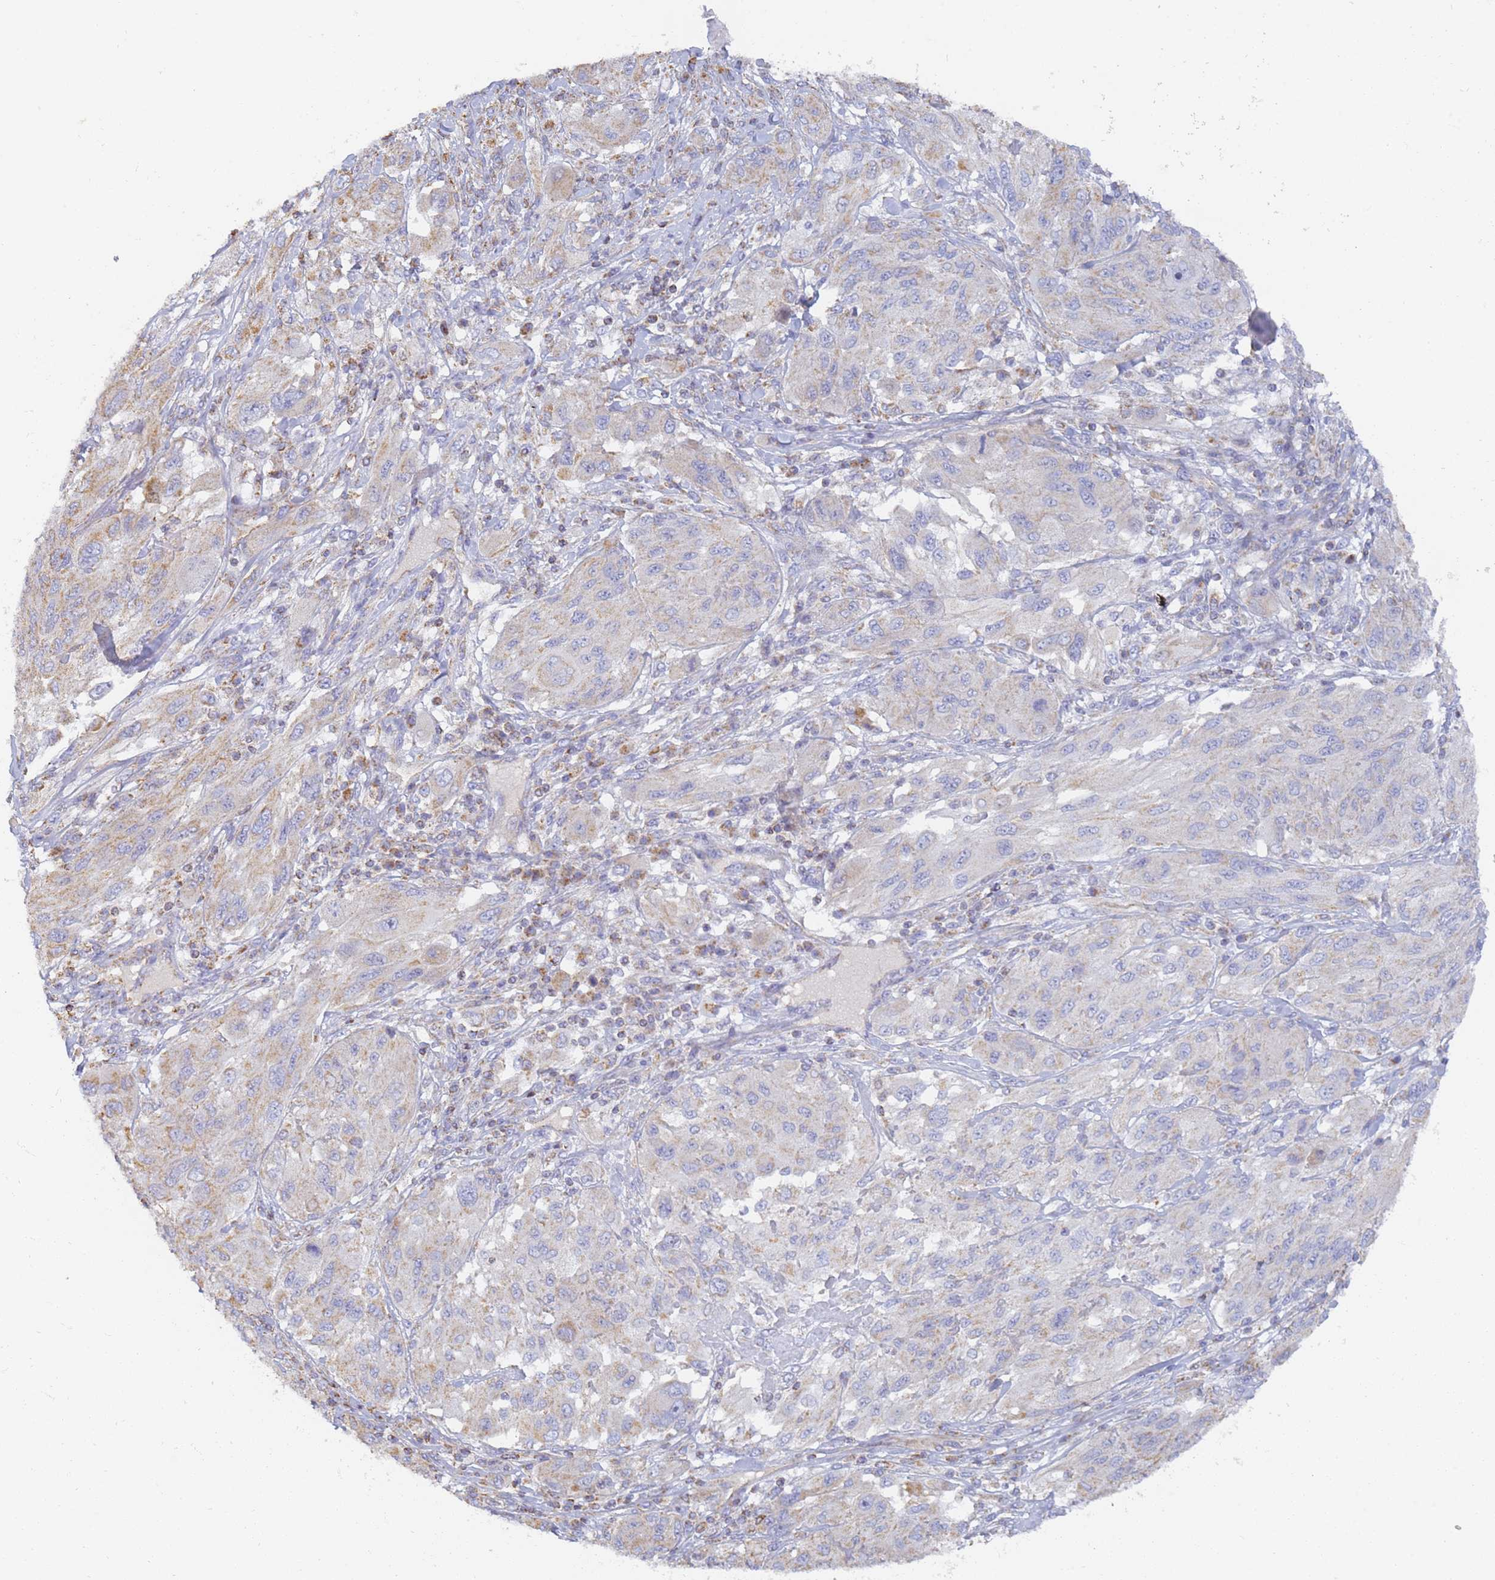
{"staining": {"intensity": "moderate", "quantity": "<25%", "location": "cytoplasmic/membranous"}, "tissue": "melanoma", "cell_type": "Tumor cells", "image_type": "cancer", "snomed": [{"axis": "morphology", "description": "Malignant melanoma, NOS"}, {"axis": "topography", "description": "Skin"}], "caption": "Melanoma stained with a brown dye demonstrates moderate cytoplasmic/membranous positive expression in about <25% of tumor cells.", "gene": "UTP23", "patient": {"sex": "female", "age": 91}}